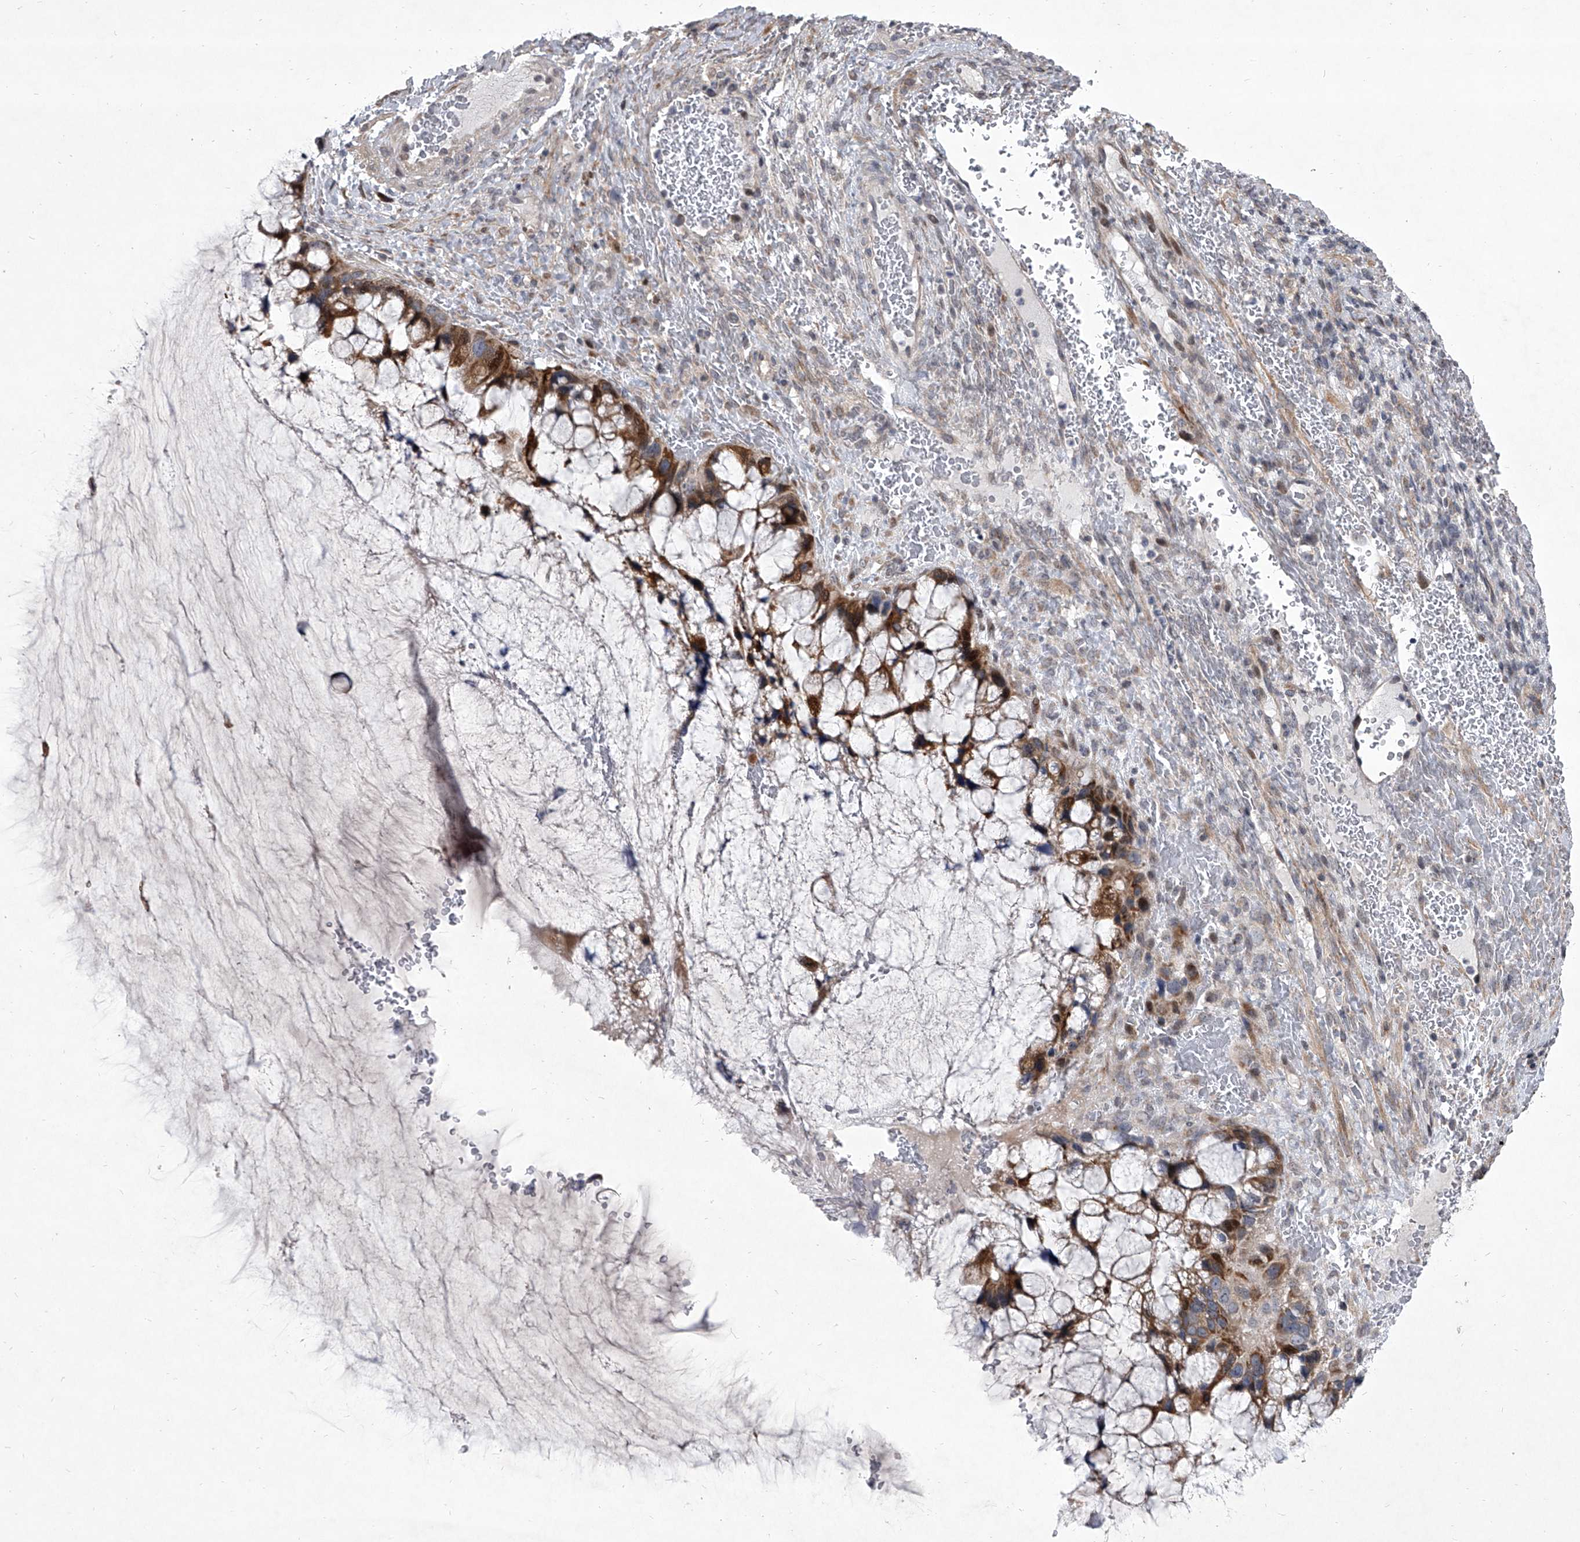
{"staining": {"intensity": "moderate", "quantity": ">75%", "location": "cytoplasmic/membranous"}, "tissue": "ovarian cancer", "cell_type": "Tumor cells", "image_type": "cancer", "snomed": [{"axis": "morphology", "description": "Cystadenocarcinoma, mucinous, NOS"}, {"axis": "topography", "description": "Ovary"}], "caption": "A photomicrograph of human ovarian mucinous cystadenocarcinoma stained for a protein exhibits moderate cytoplasmic/membranous brown staining in tumor cells.", "gene": "HEATR6", "patient": {"sex": "female", "age": 37}}